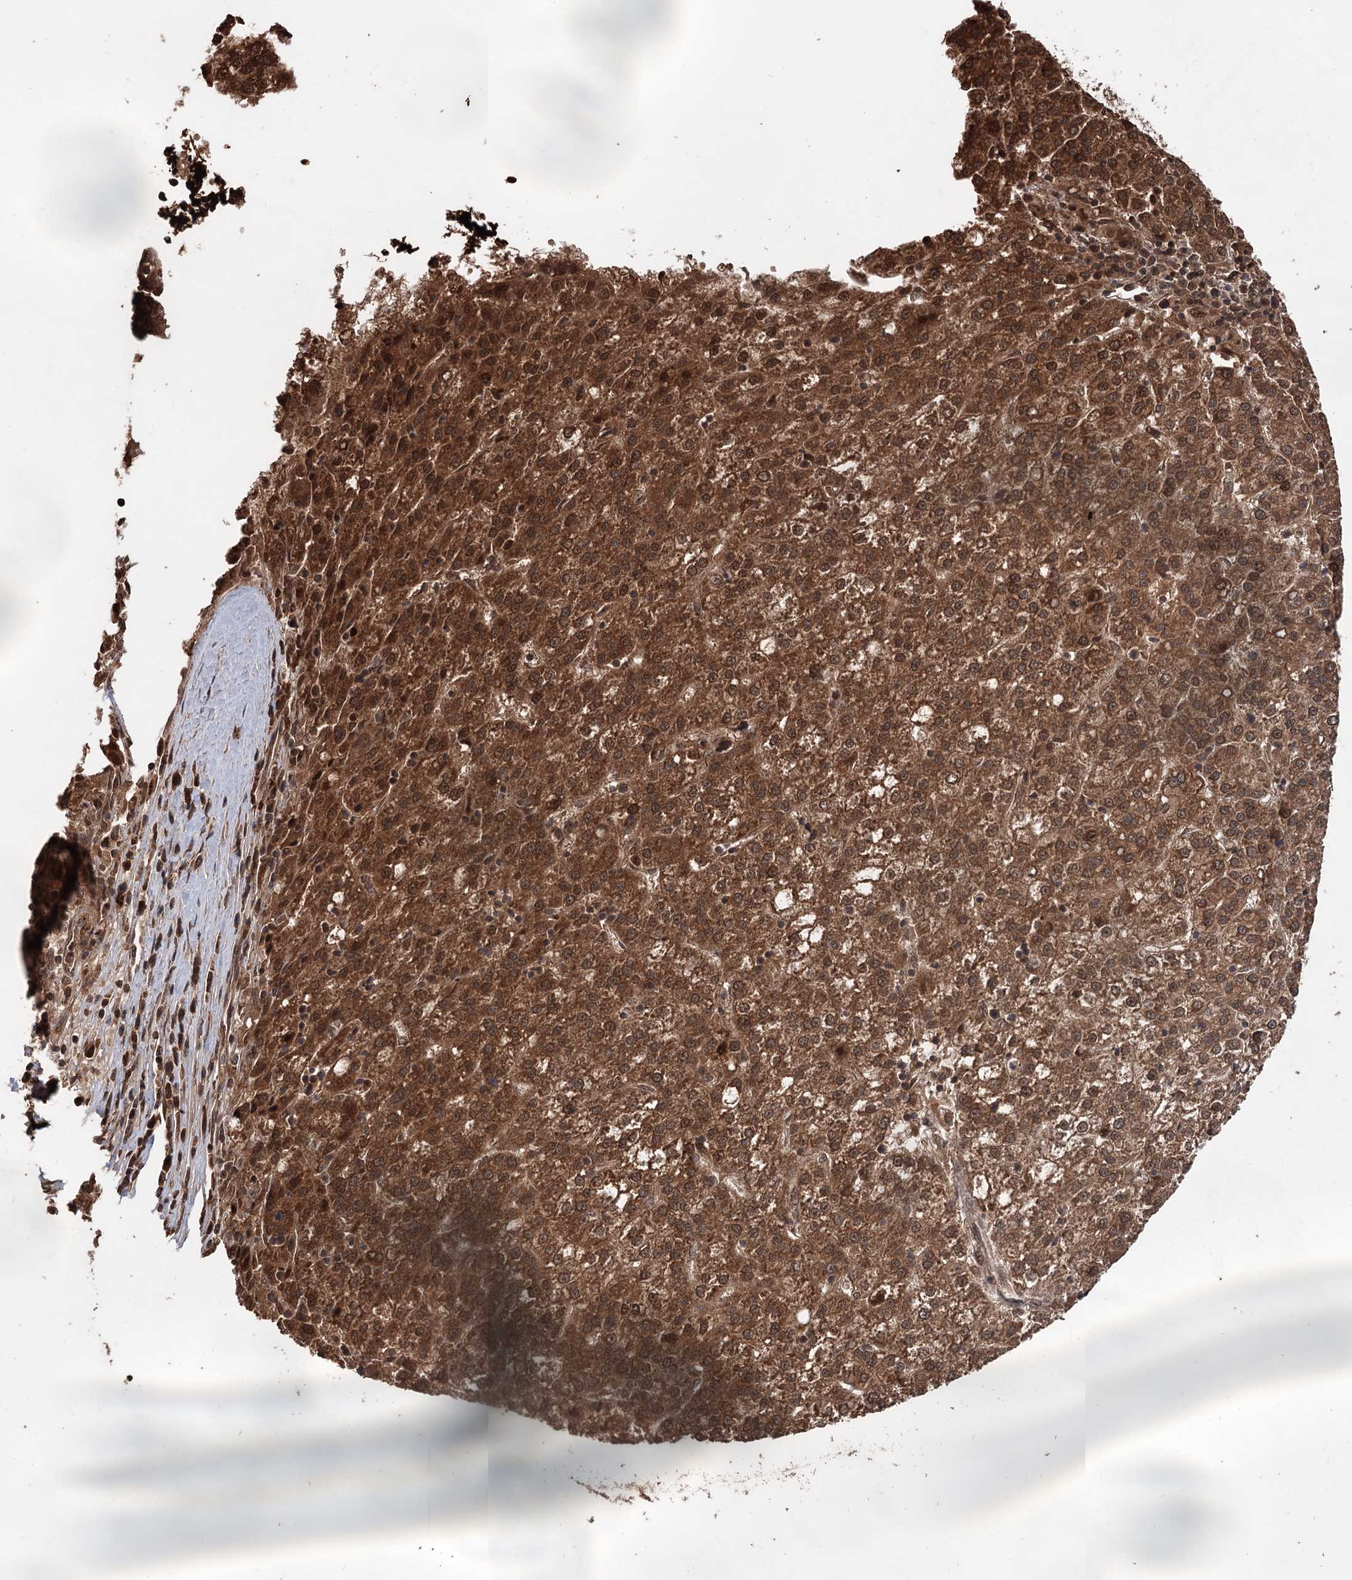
{"staining": {"intensity": "strong", "quantity": ">75%", "location": "cytoplasmic/membranous,nuclear"}, "tissue": "liver cancer", "cell_type": "Tumor cells", "image_type": "cancer", "snomed": [{"axis": "morphology", "description": "Carcinoma, Hepatocellular, NOS"}, {"axis": "topography", "description": "Liver"}], "caption": "Liver hepatocellular carcinoma stained with a brown dye reveals strong cytoplasmic/membranous and nuclear positive staining in about >75% of tumor cells.", "gene": "N6AMT1", "patient": {"sex": "female", "age": 58}}